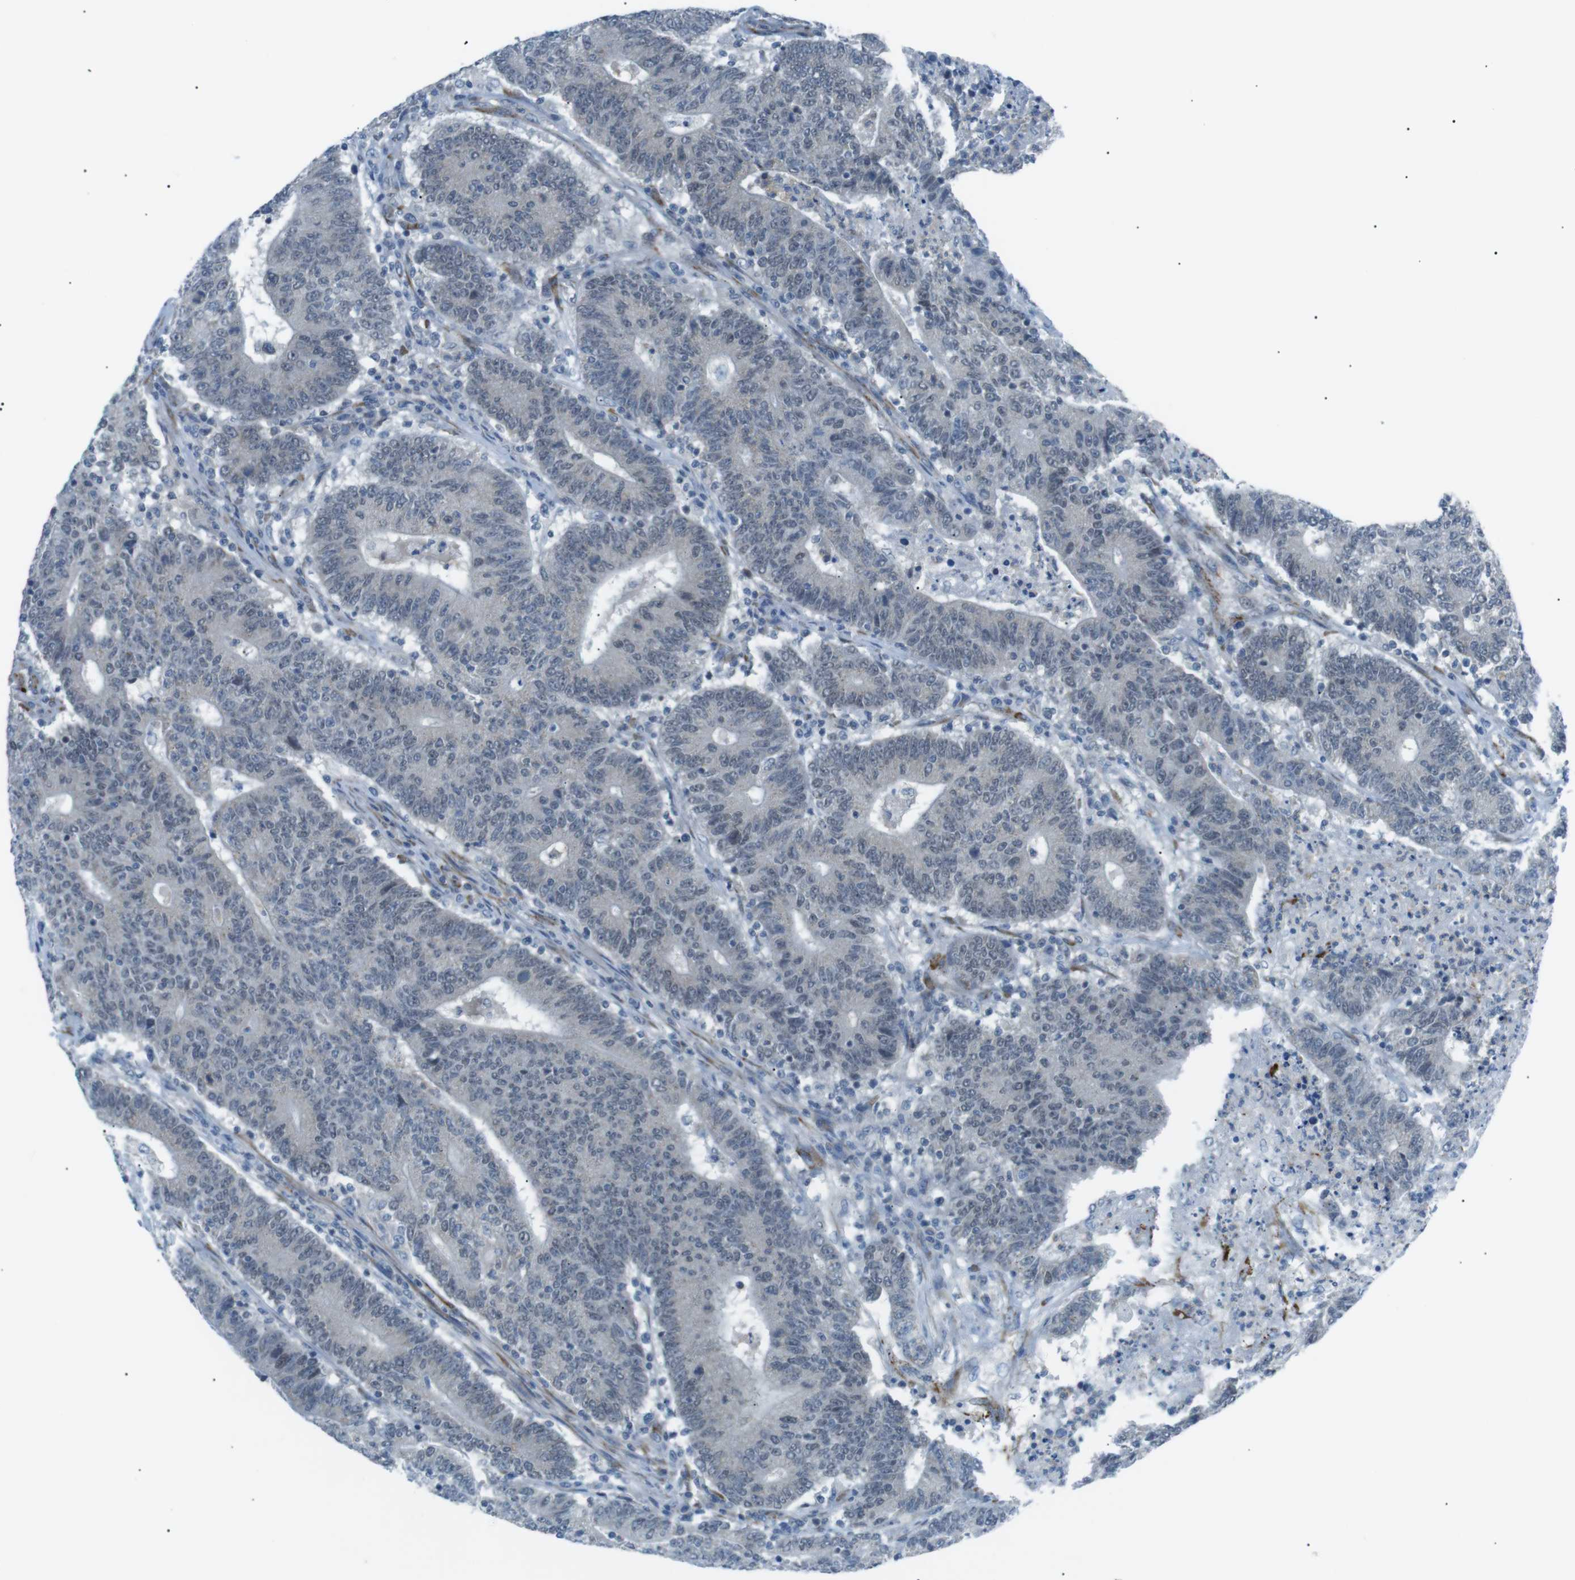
{"staining": {"intensity": "negative", "quantity": "none", "location": "none"}, "tissue": "colorectal cancer", "cell_type": "Tumor cells", "image_type": "cancer", "snomed": [{"axis": "morphology", "description": "Normal tissue, NOS"}, {"axis": "morphology", "description": "Adenocarcinoma, NOS"}, {"axis": "topography", "description": "Colon"}], "caption": "Immunohistochemistry (IHC) of adenocarcinoma (colorectal) exhibits no staining in tumor cells.", "gene": "ARID5B", "patient": {"sex": "female", "age": 75}}